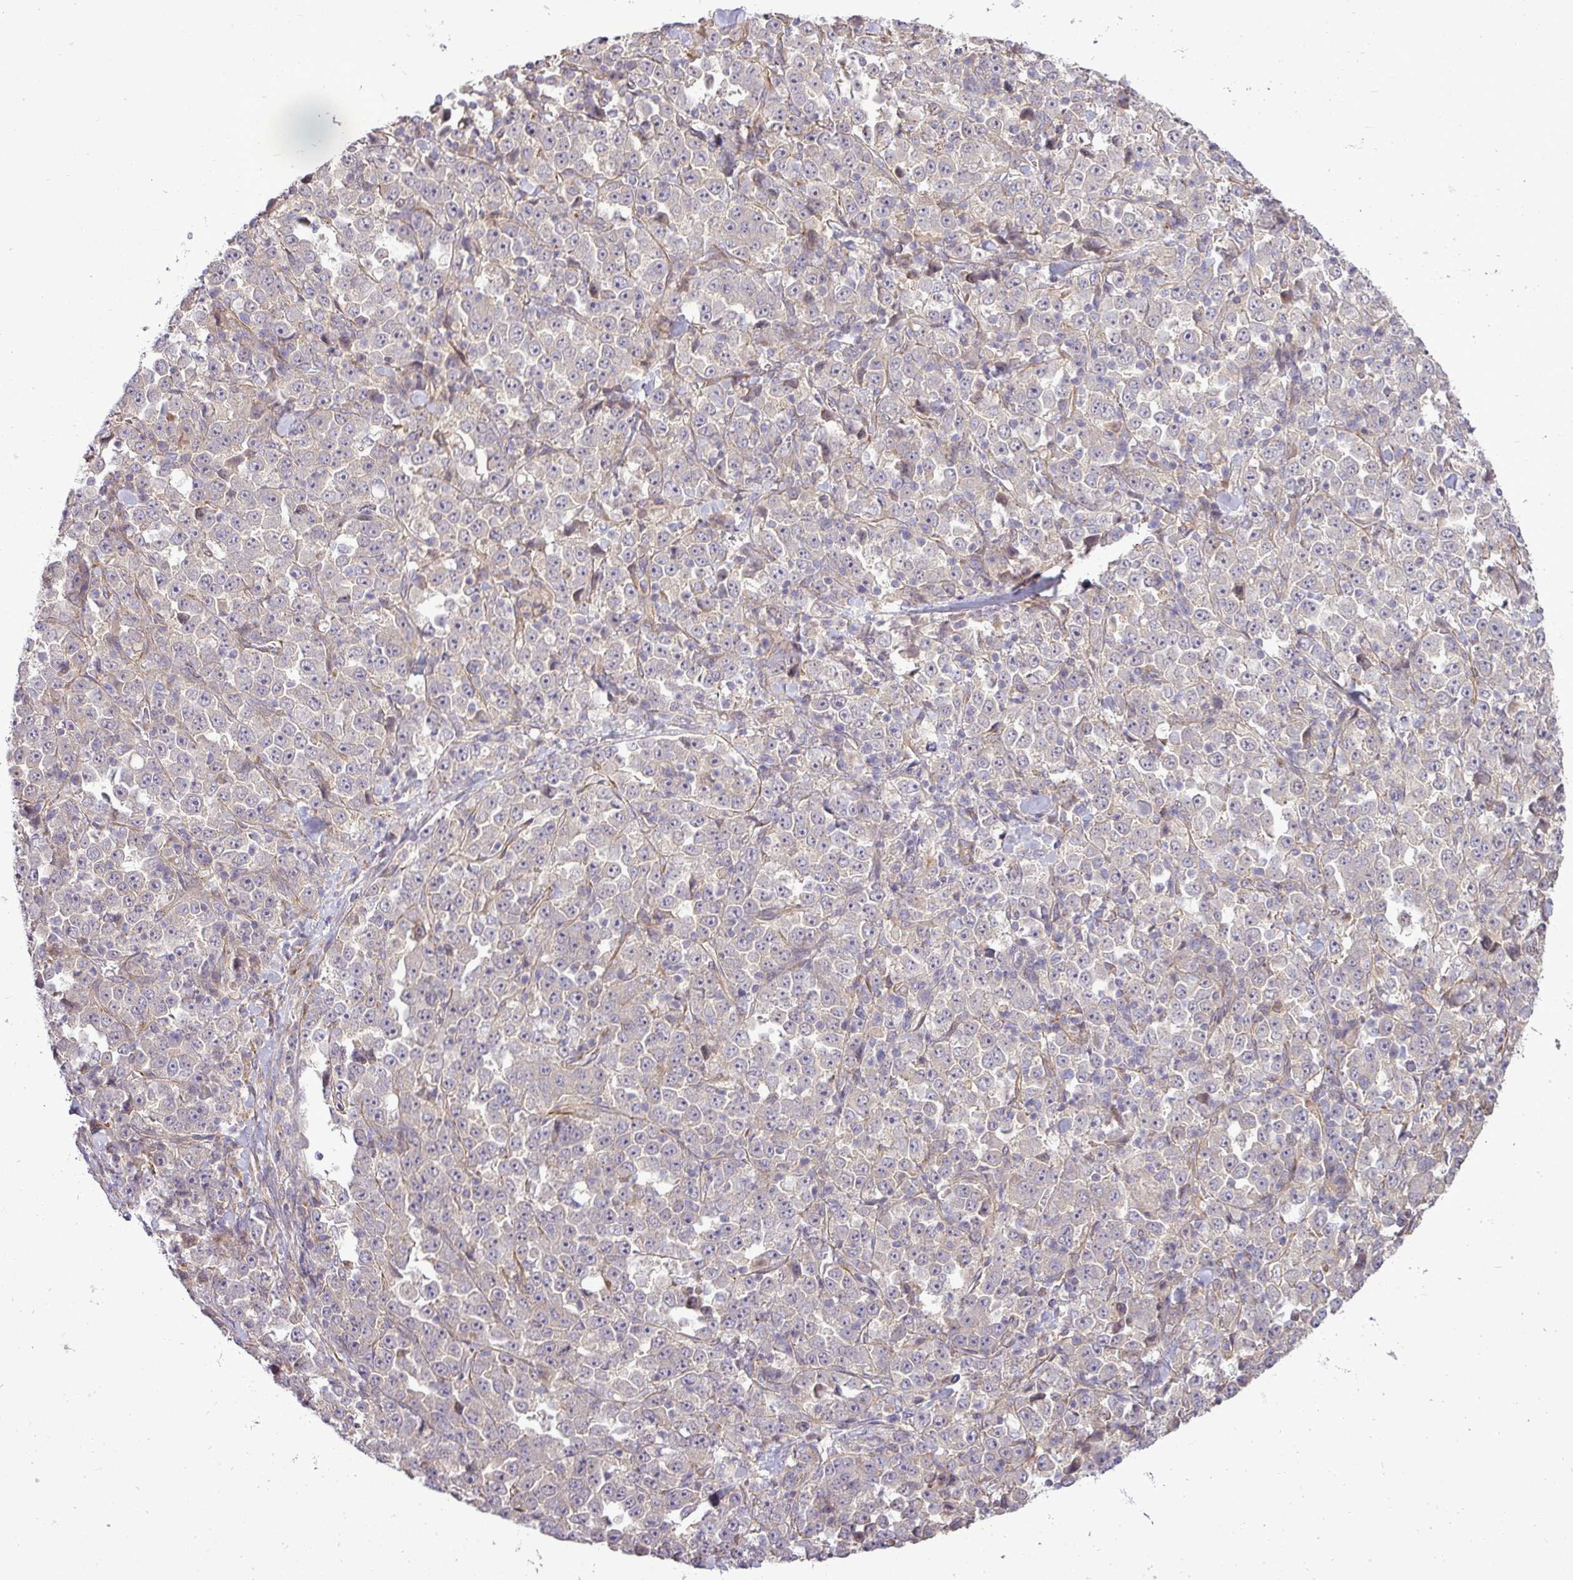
{"staining": {"intensity": "weak", "quantity": "<25%", "location": "cytoplasmic/membranous"}, "tissue": "stomach cancer", "cell_type": "Tumor cells", "image_type": "cancer", "snomed": [{"axis": "morphology", "description": "Normal tissue, NOS"}, {"axis": "morphology", "description": "Adenocarcinoma, NOS"}, {"axis": "topography", "description": "Stomach, upper"}, {"axis": "topography", "description": "Stomach"}], "caption": "DAB (3,3'-diaminobenzidine) immunohistochemical staining of human stomach cancer exhibits no significant expression in tumor cells.", "gene": "PDRG1", "patient": {"sex": "male", "age": 59}}